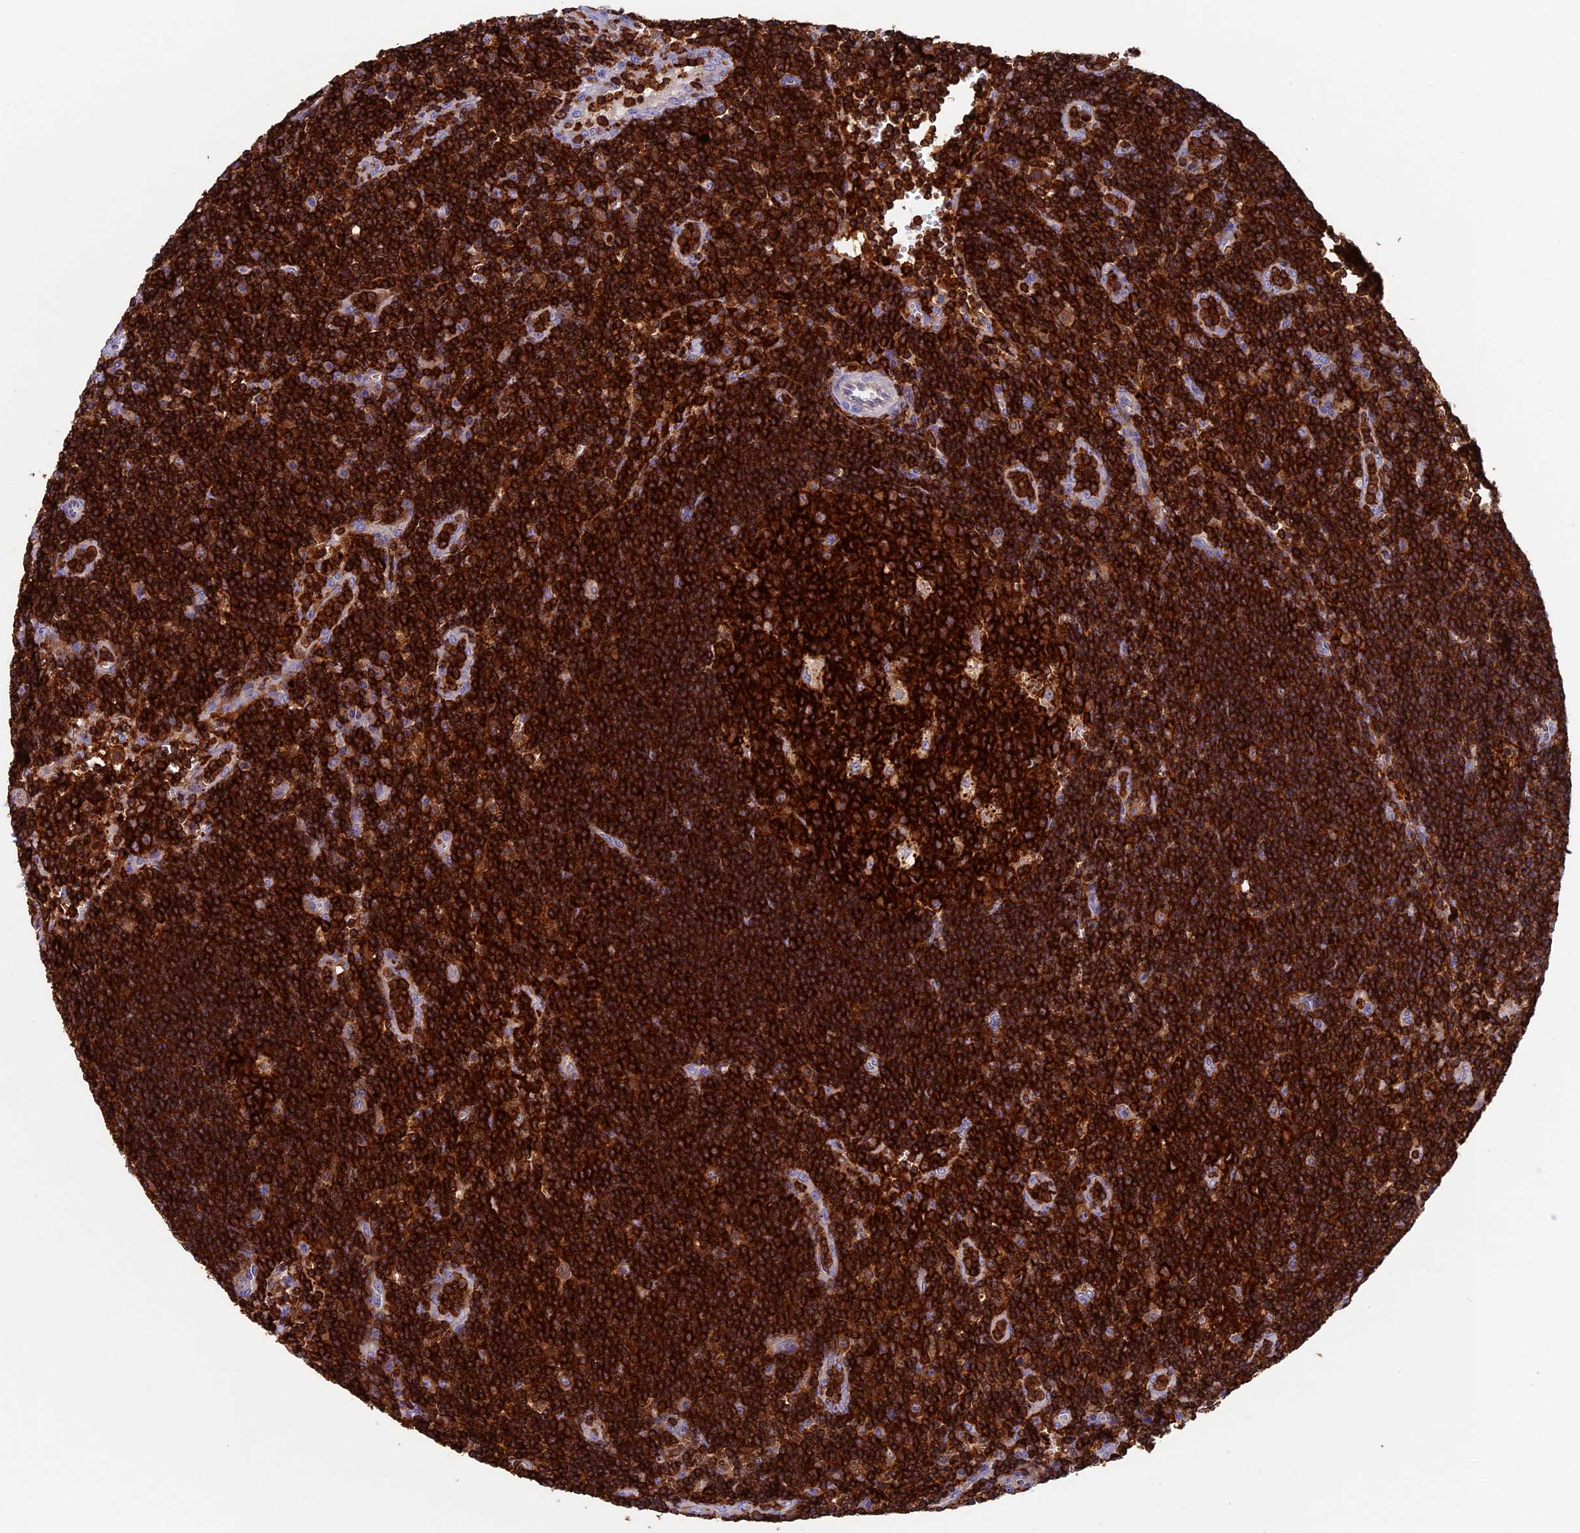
{"staining": {"intensity": "strong", "quantity": ">75%", "location": "cytoplasmic/membranous"}, "tissue": "lymph node", "cell_type": "Germinal center cells", "image_type": "normal", "snomed": [{"axis": "morphology", "description": "Normal tissue, NOS"}, {"axis": "topography", "description": "Lymph node"}], "caption": "This photomicrograph reveals IHC staining of benign human lymph node, with high strong cytoplasmic/membranous staining in approximately >75% of germinal center cells.", "gene": "ADAT1", "patient": {"sex": "female", "age": 32}}